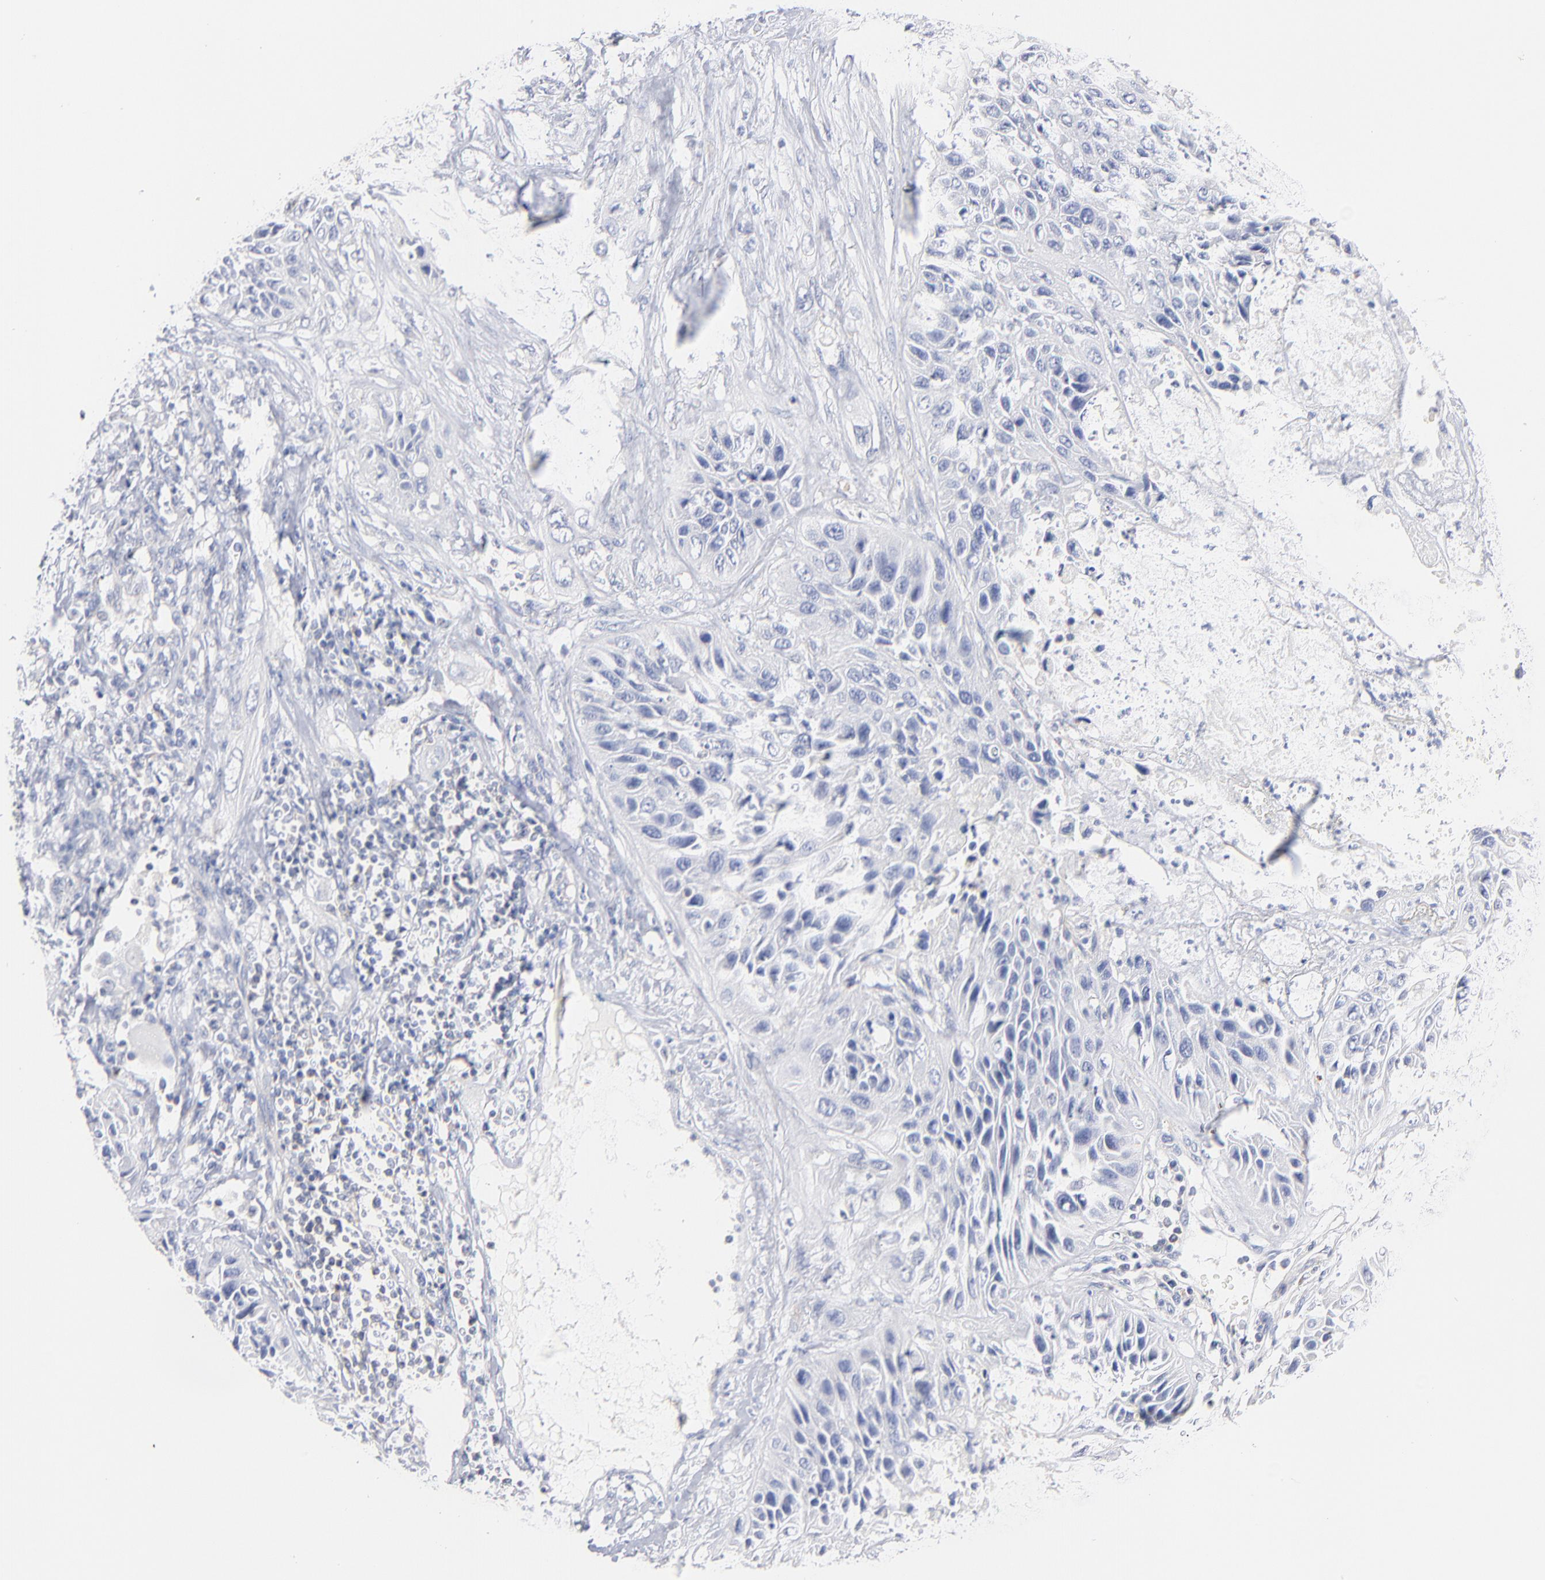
{"staining": {"intensity": "negative", "quantity": "none", "location": "none"}, "tissue": "lung cancer", "cell_type": "Tumor cells", "image_type": "cancer", "snomed": [{"axis": "morphology", "description": "Squamous cell carcinoma, NOS"}, {"axis": "topography", "description": "Lung"}], "caption": "The immunohistochemistry (IHC) image has no significant positivity in tumor cells of lung squamous cell carcinoma tissue.", "gene": "SEPTIN6", "patient": {"sex": "female", "age": 76}}